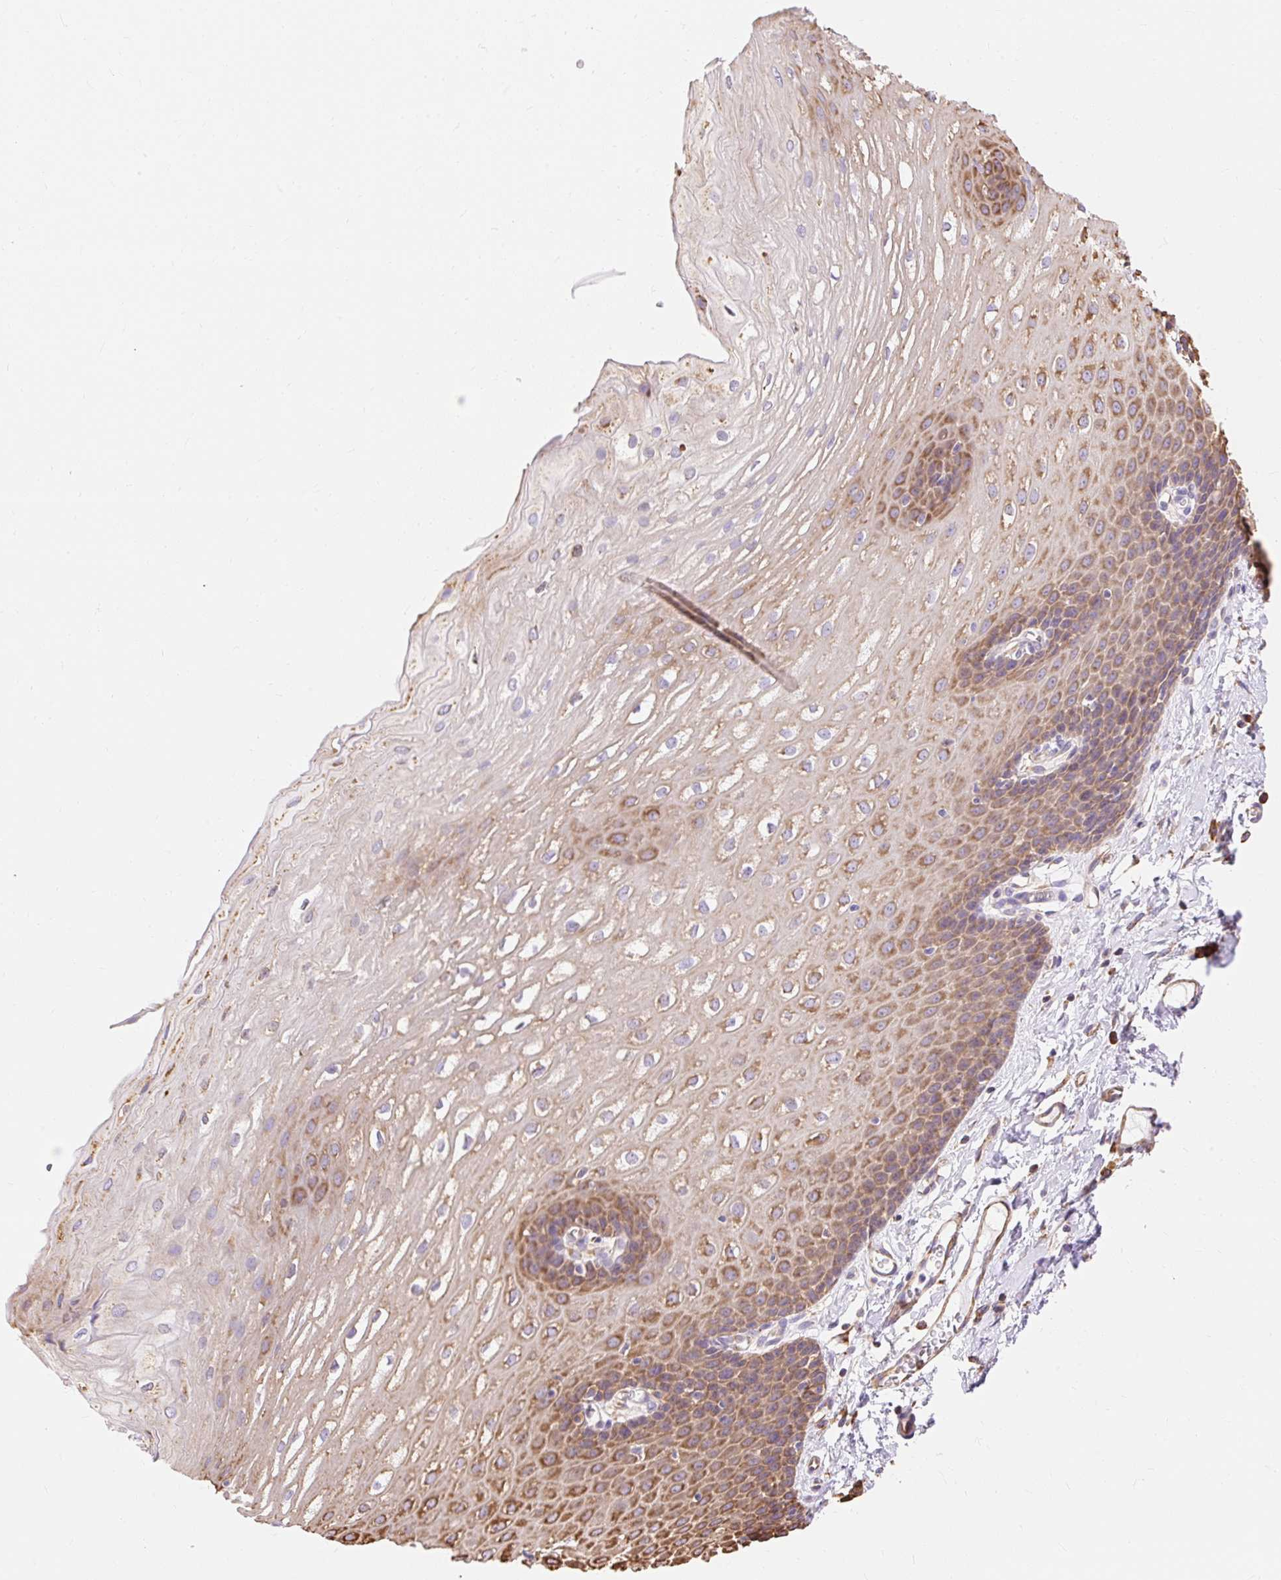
{"staining": {"intensity": "moderate", "quantity": "25%-75%", "location": "cytoplasmic/membranous"}, "tissue": "esophagus", "cell_type": "Squamous epithelial cells", "image_type": "normal", "snomed": [{"axis": "morphology", "description": "Normal tissue, NOS"}, {"axis": "topography", "description": "Esophagus"}], "caption": "This is a micrograph of IHC staining of normal esophagus, which shows moderate staining in the cytoplasmic/membranous of squamous epithelial cells.", "gene": "ENSG00000260836", "patient": {"sex": "male", "age": 70}}